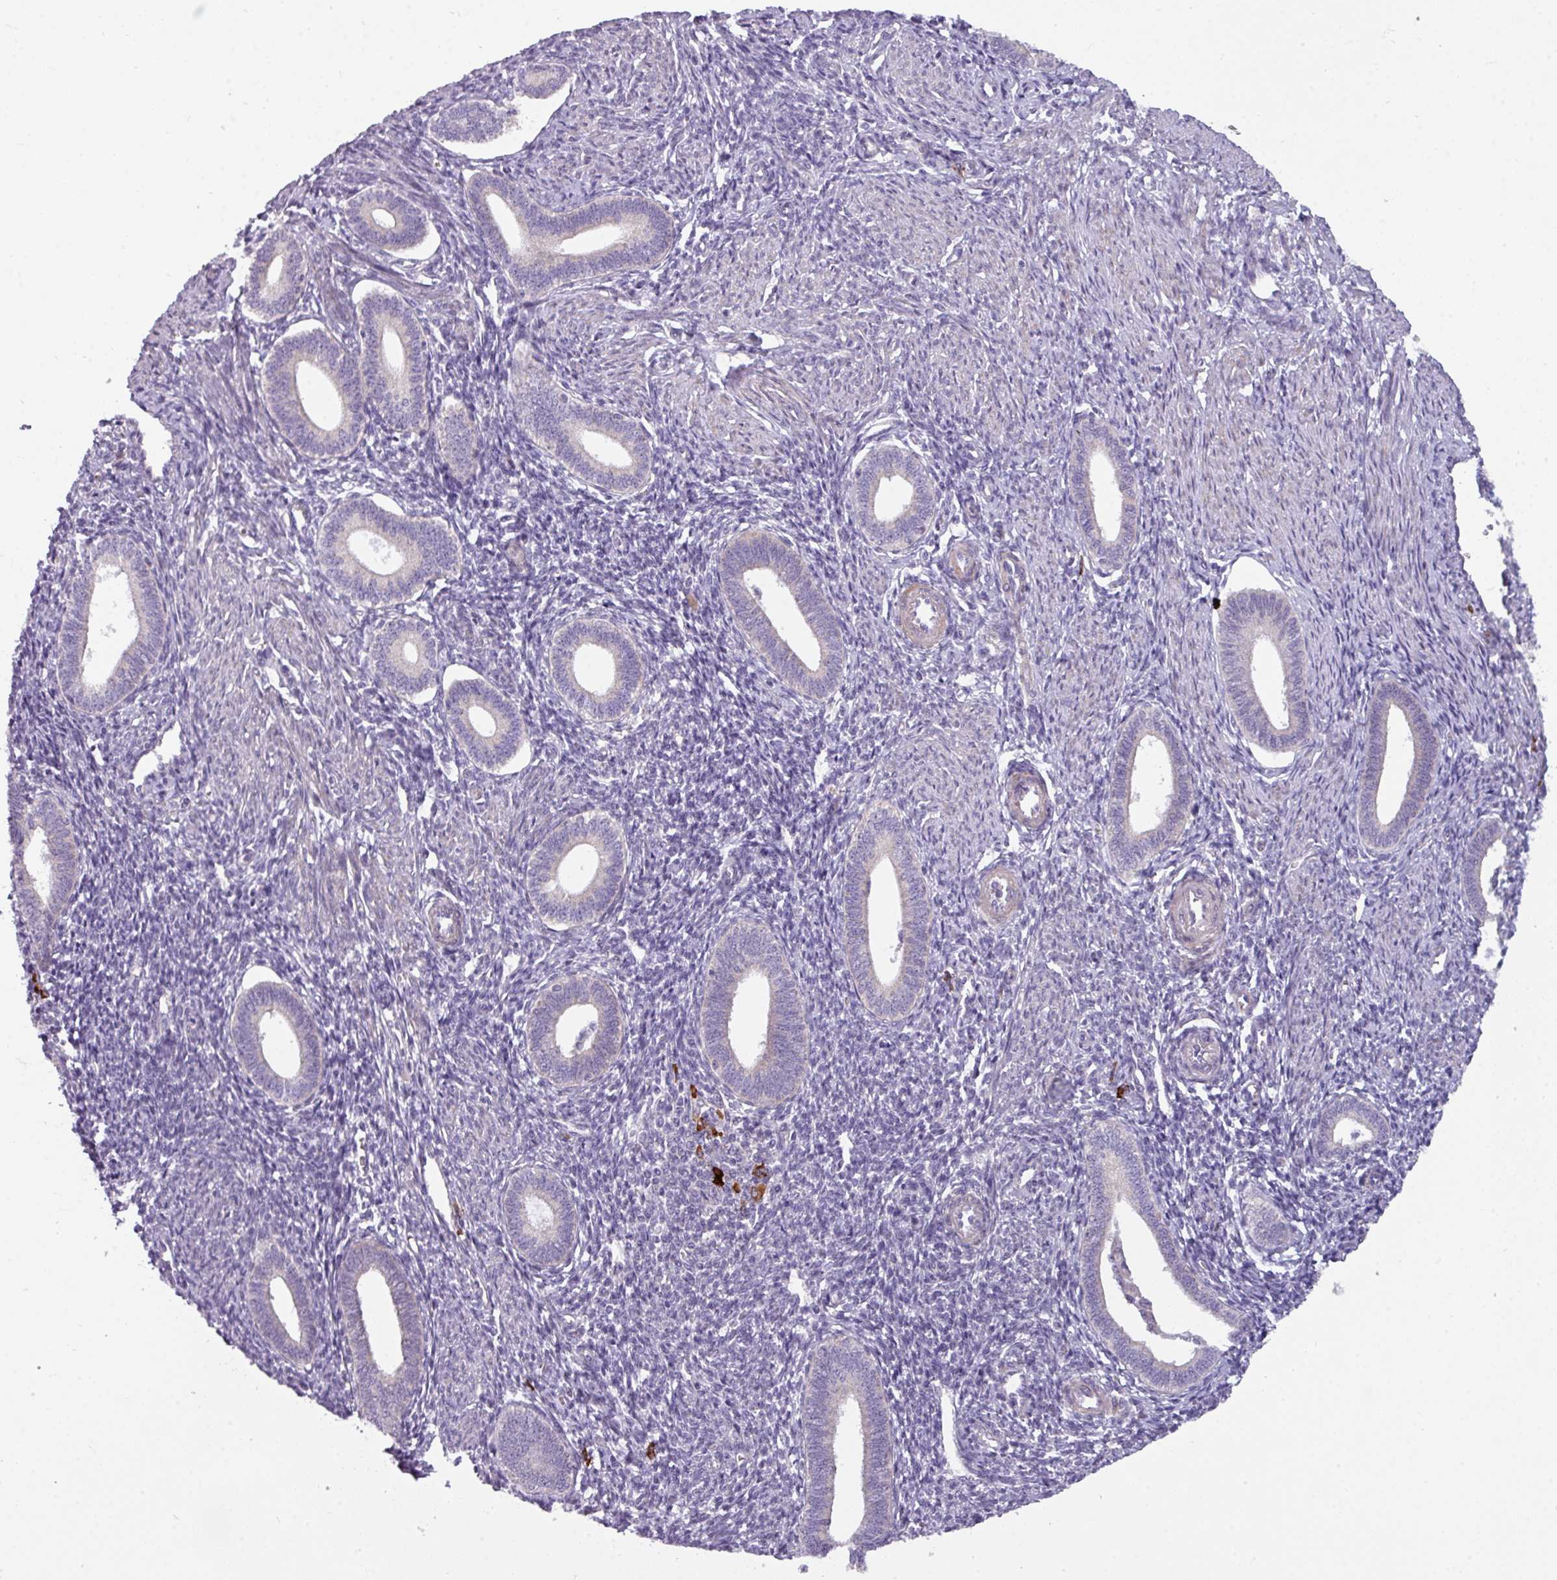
{"staining": {"intensity": "negative", "quantity": "none", "location": "none"}, "tissue": "endometrium", "cell_type": "Cells in endometrial stroma", "image_type": "normal", "snomed": [{"axis": "morphology", "description": "Normal tissue, NOS"}, {"axis": "topography", "description": "Endometrium"}], "caption": "This is a photomicrograph of immunohistochemistry staining of benign endometrium, which shows no expression in cells in endometrial stroma. The staining is performed using DAB brown chromogen with nuclei counter-stained in using hematoxylin.", "gene": "C2orf68", "patient": {"sex": "female", "age": 41}}